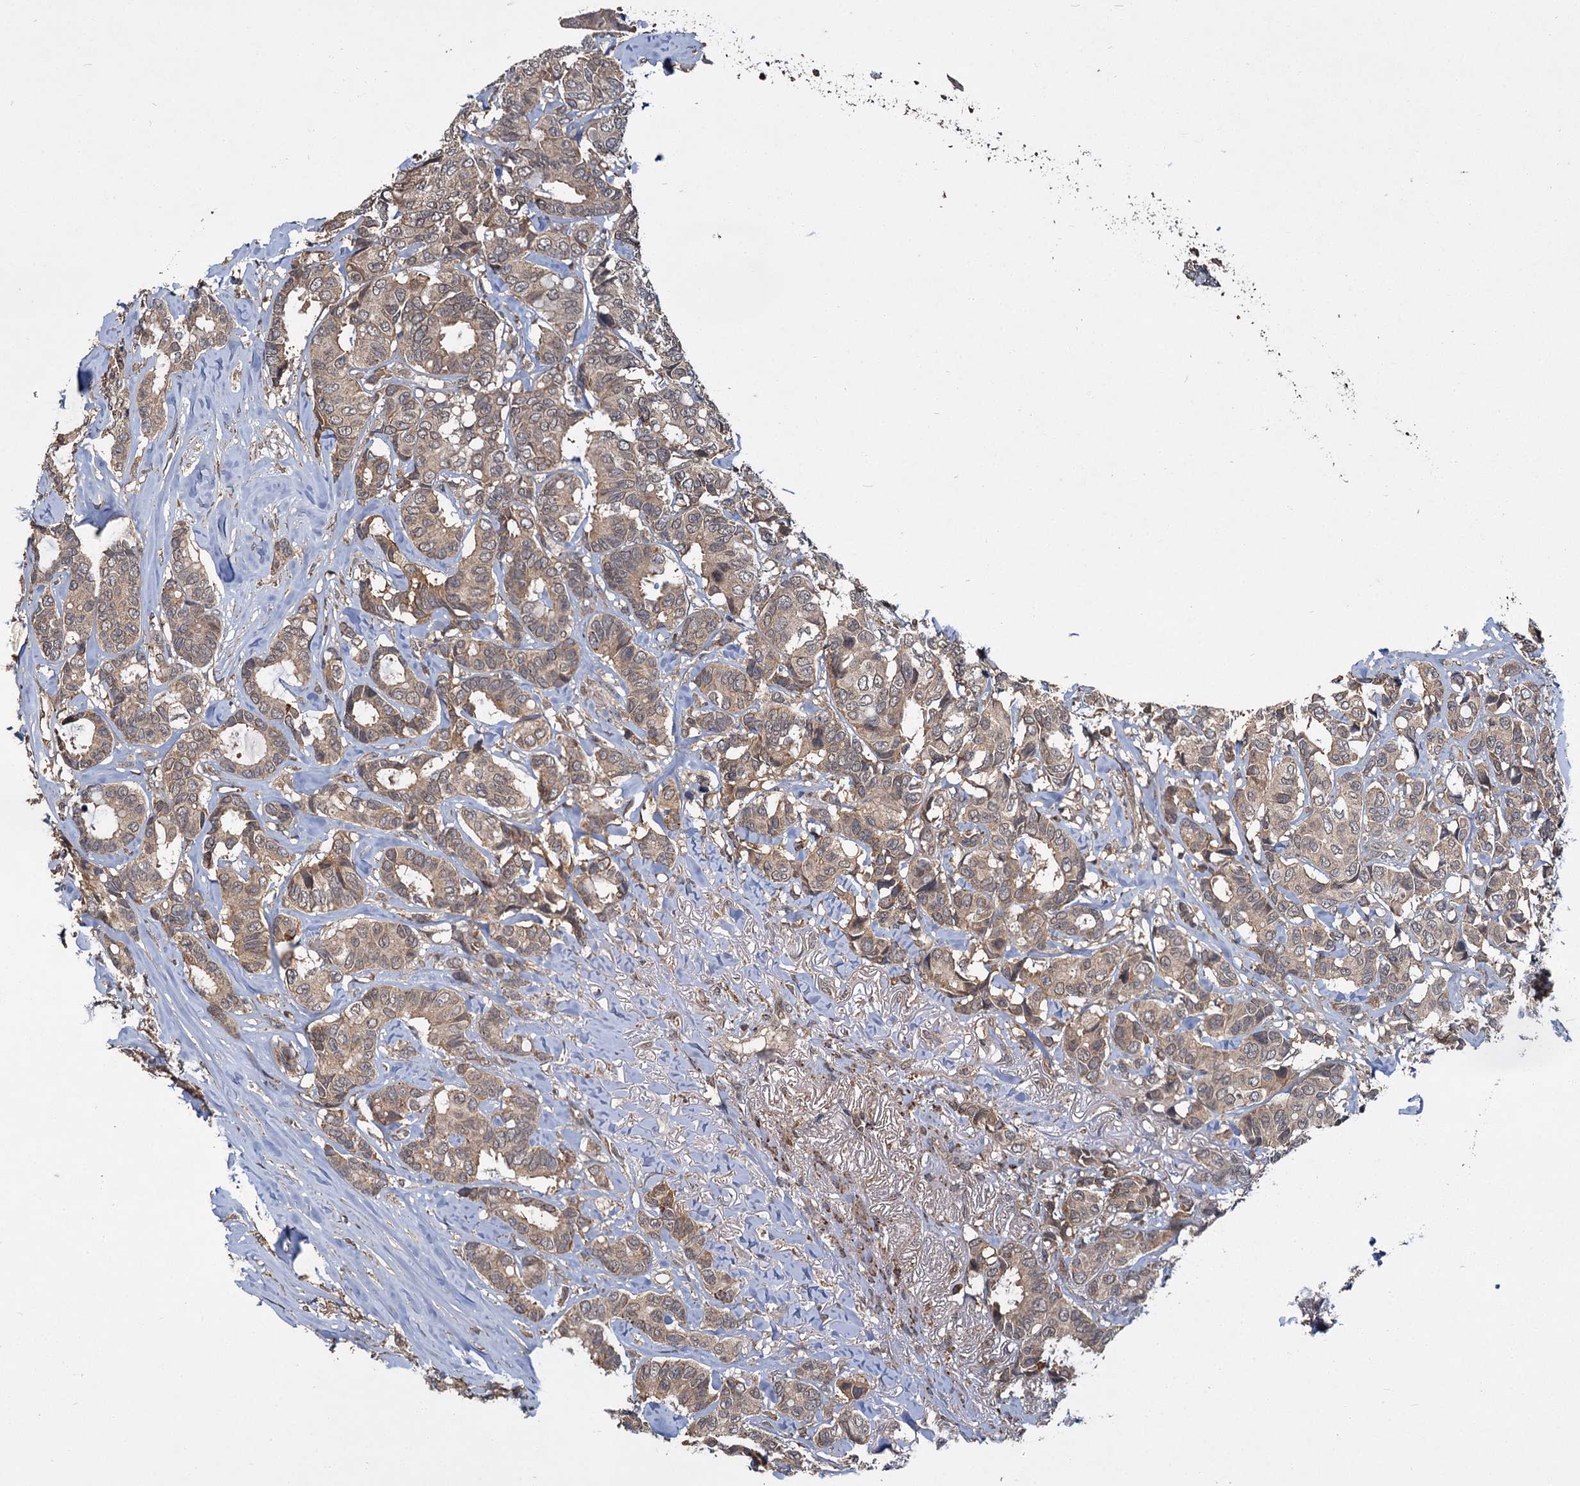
{"staining": {"intensity": "weak", "quantity": "25%-75%", "location": "cytoplasmic/membranous"}, "tissue": "breast cancer", "cell_type": "Tumor cells", "image_type": "cancer", "snomed": [{"axis": "morphology", "description": "Duct carcinoma"}, {"axis": "topography", "description": "Breast"}], "caption": "The photomicrograph exhibits immunohistochemical staining of breast cancer (invasive ductal carcinoma). There is weak cytoplasmic/membranous expression is present in approximately 25%-75% of tumor cells.", "gene": "MBD6", "patient": {"sex": "female", "age": 87}}